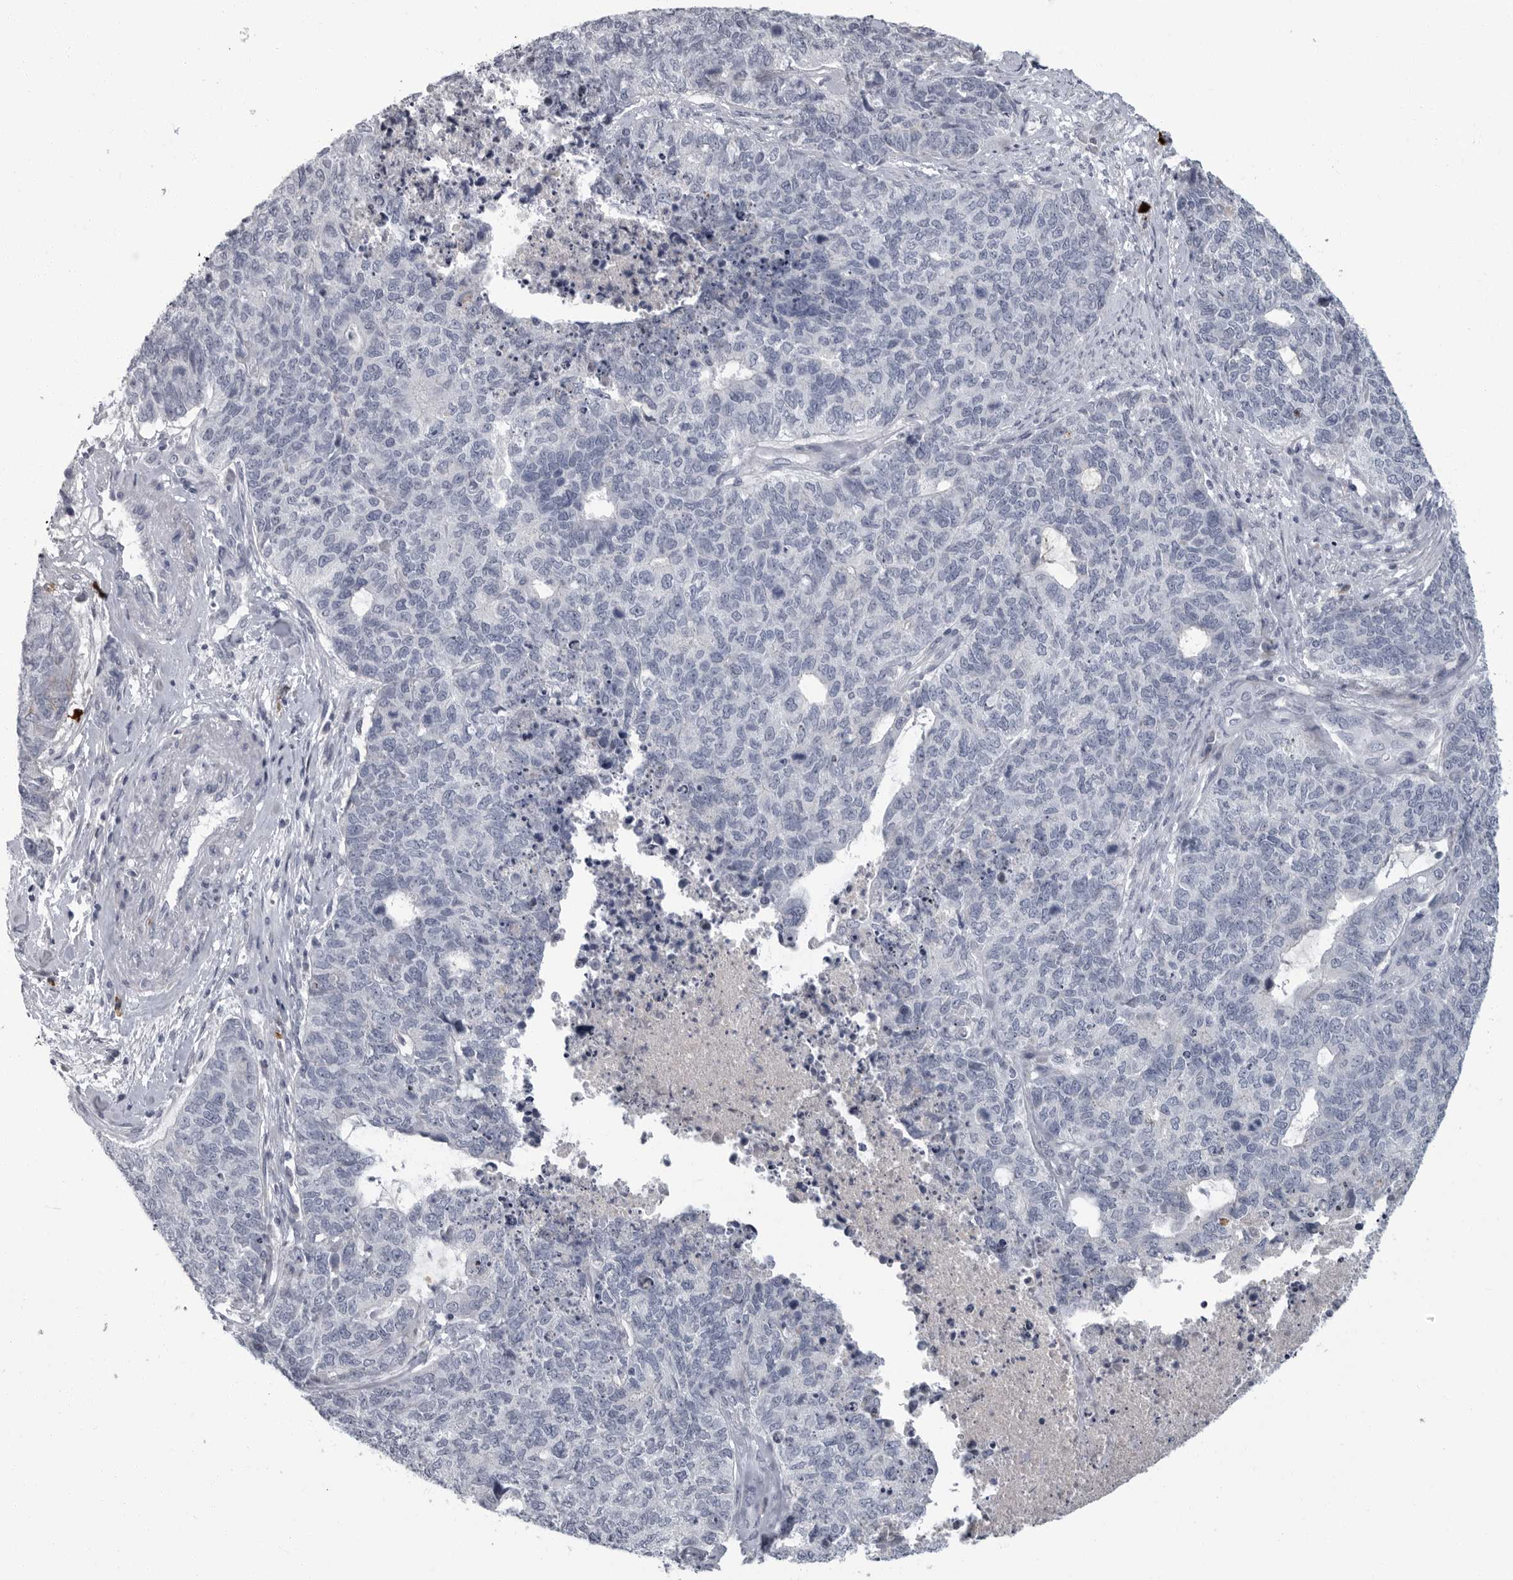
{"staining": {"intensity": "negative", "quantity": "none", "location": "none"}, "tissue": "cervical cancer", "cell_type": "Tumor cells", "image_type": "cancer", "snomed": [{"axis": "morphology", "description": "Squamous cell carcinoma, NOS"}, {"axis": "topography", "description": "Cervix"}], "caption": "Immunohistochemistry (IHC) of human cervical squamous cell carcinoma displays no positivity in tumor cells.", "gene": "SLC25A39", "patient": {"sex": "female", "age": 63}}